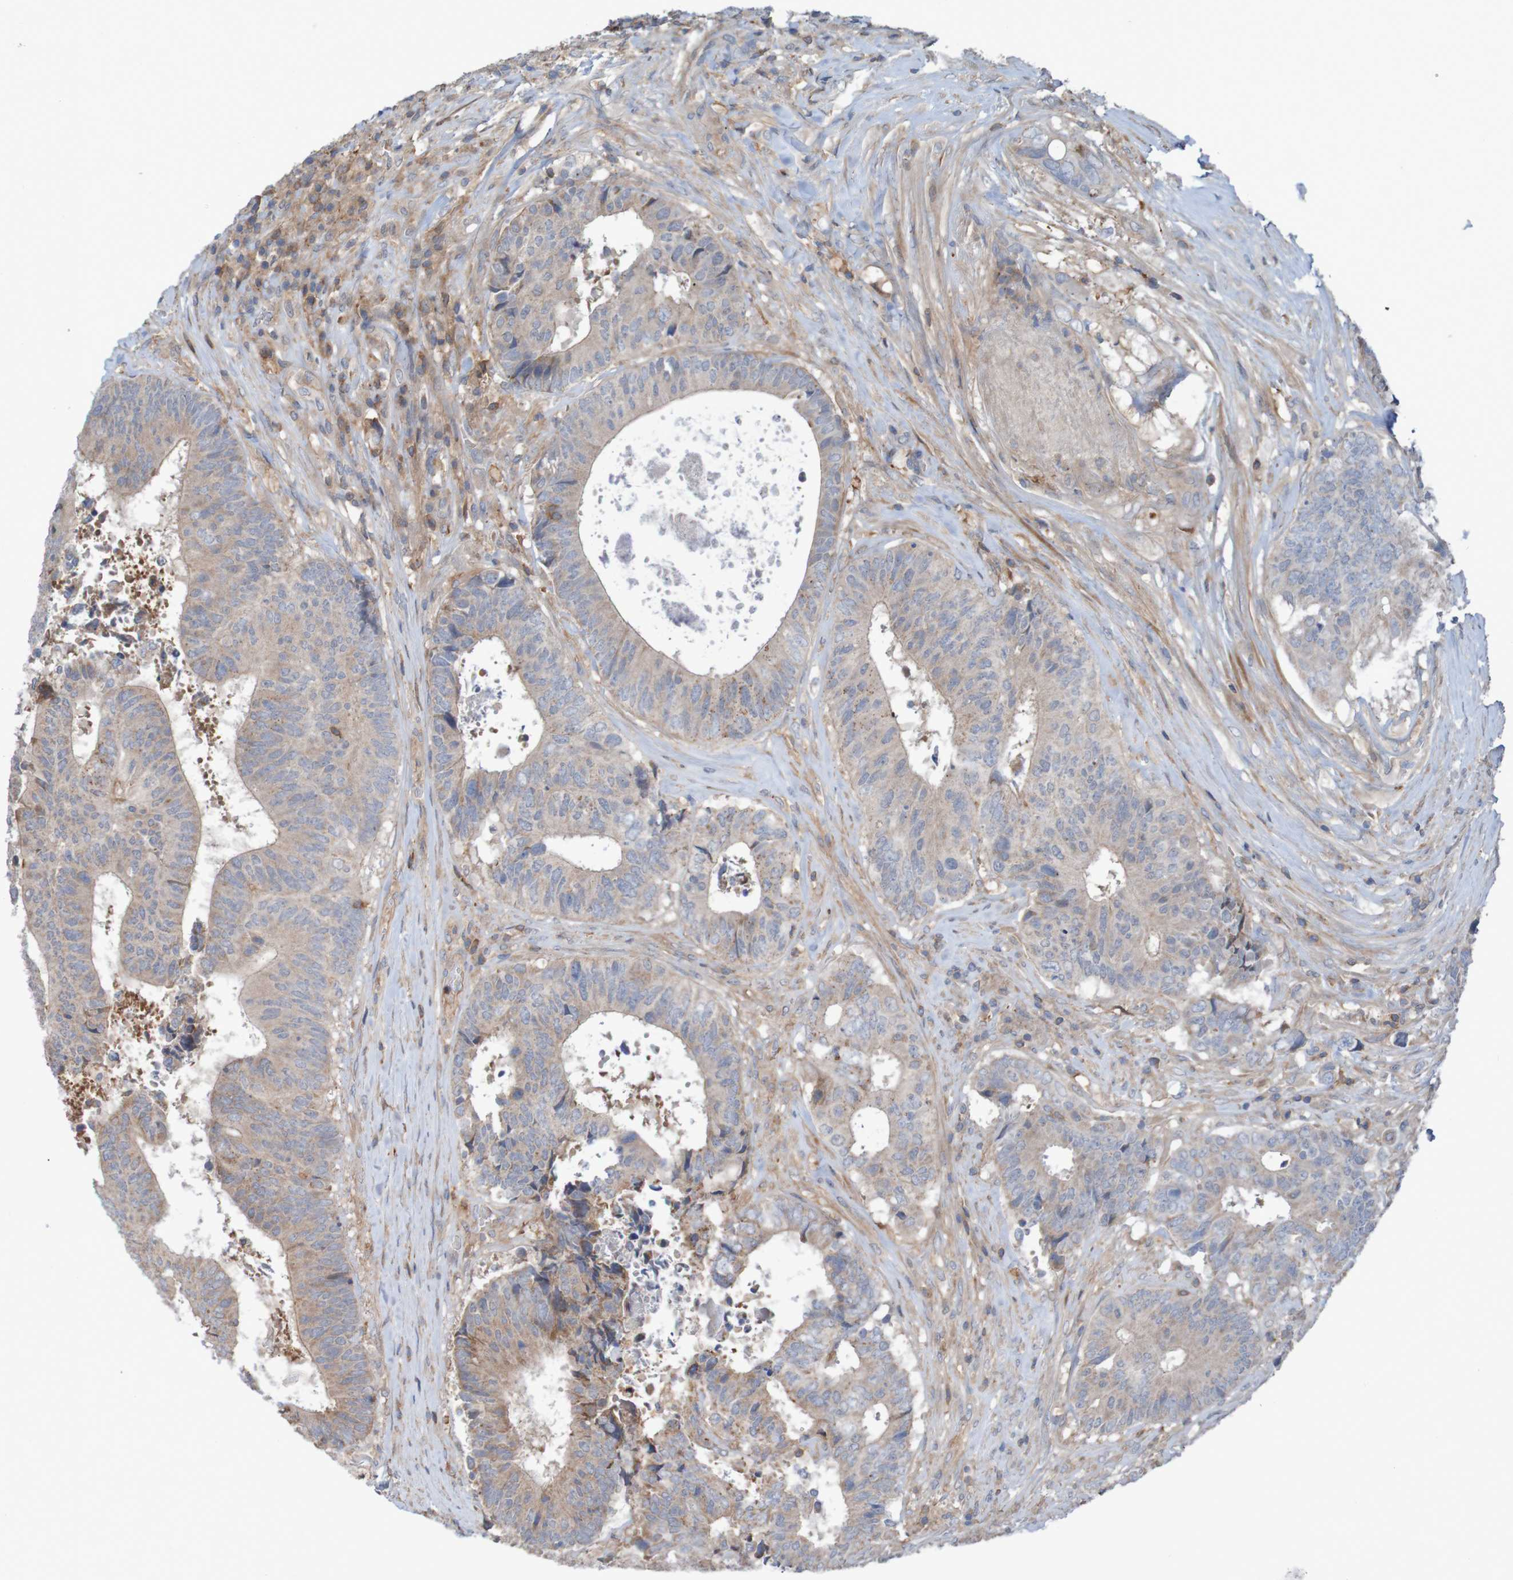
{"staining": {"intensity": "weak", "quantity": ">75%", "location": "cytoplasmic/membranous"}, "tissue": "colorectal cancer", "cell_type": "Tumor cells", "image_type": "cancer", "snomed": [{"axis": "morphology", "description": "Adenocarcinoma, NOS"}, {"axis": "topography", "description": "Rectum"}], "caption": "Human colorectal cancer (adenocarcinoma) stained for a protein (brown) displays weak cytoplasmic/membranous positive expression in approximately >75% of tumor cells.", "gene": "PDGFB", "patient": {"sex": "male", "age": 72}}